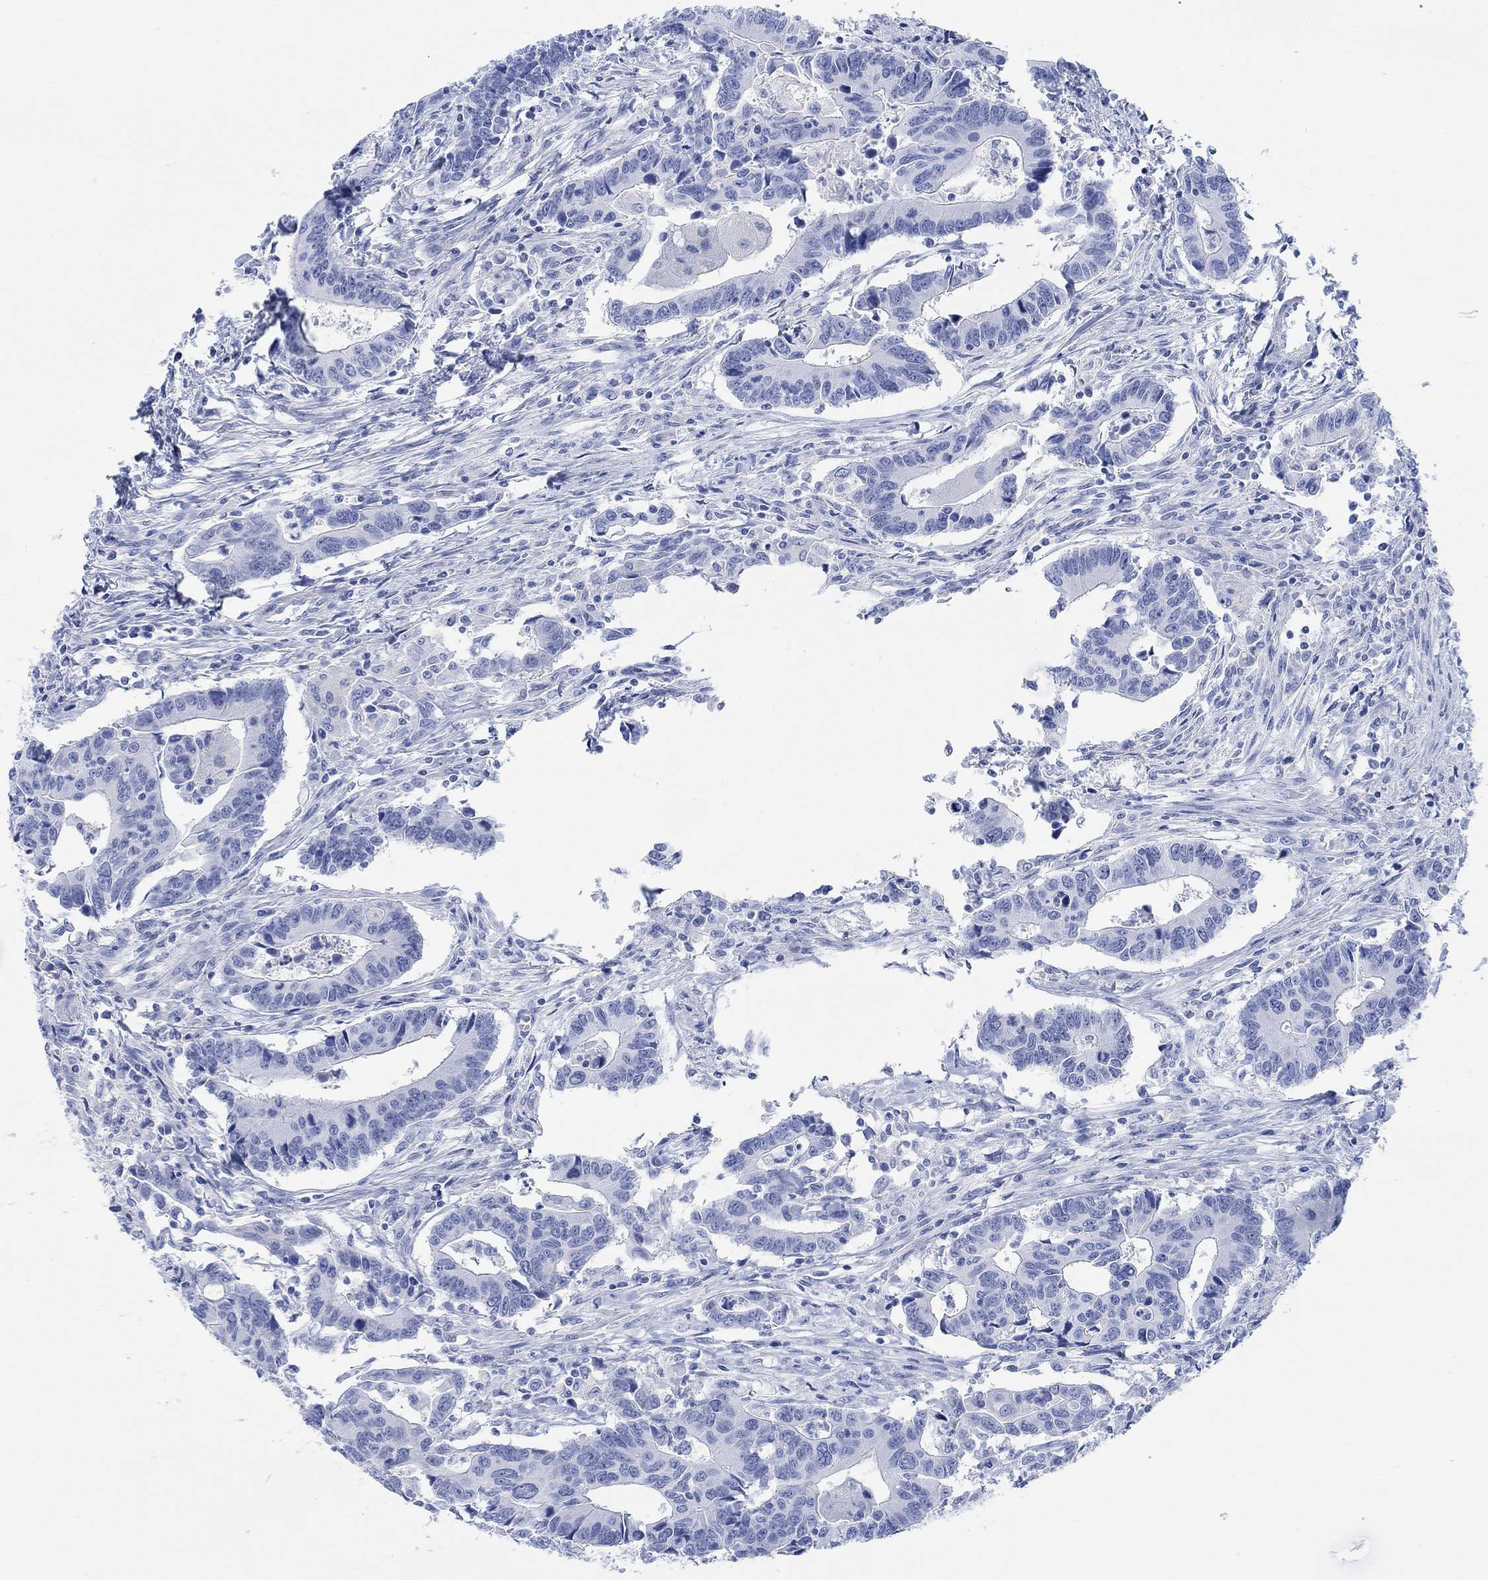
{"staining": {"intensity": "negative", "quantity": "none", "location": "none"}, "tissue": "colorectal cancer", "cell_type": "Tumor cells", "image_type": "cancer", "snomed": [{"axis": "morphology", "description": "Adenocarcinoma, NOS"}, {"axis": "topography", "description": "Rectum"}], "caption": "IHC micrograph of colorectal adenocarcinoma stained for a protein (brown), which demonstrates no positivity in tumor cells.", "gene": "ANKRD33", "patient": {"sex": "male", "age": 67}}